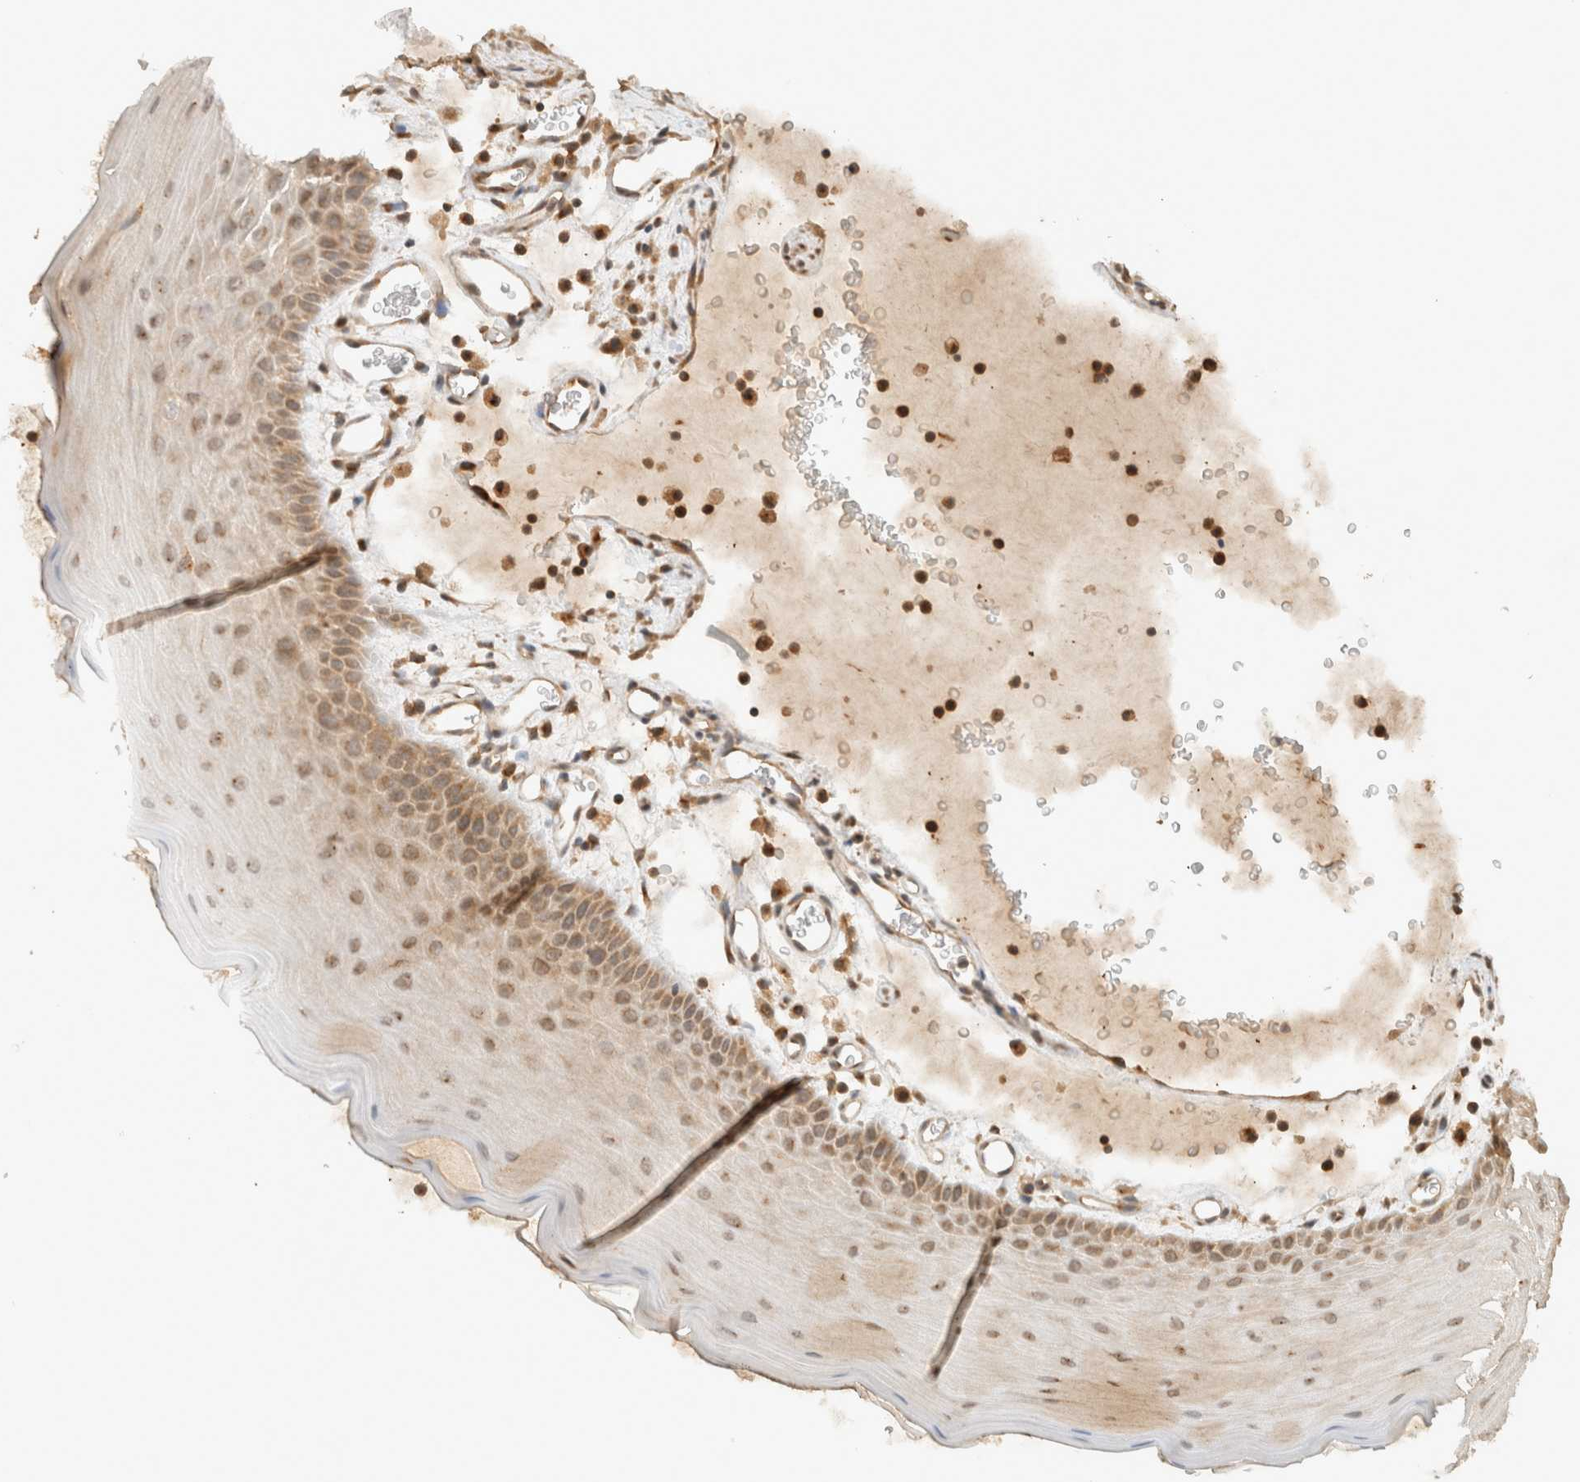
{"staining": {"intensity": "moderate", "quantity": ">75%", "location": "cytoplasmic/membranous,nuclear"}, "tissue": "oral mucosa", "cell_type": "Squamous epithelial cells", "image_type": "normal", "snomed": [{"axis": "morphology", "description": "Normal tissue, NOS"}, {"axis": "topography", "description": "Oral tissue"}], "caption": "An immunohistochemistry (IHC) histopathology image of benign tissue is shown. Protein staining in brown labels moderate cytoplasmic/membranous,nuclear positivity in oral mucosa within squamous epithelial cells. Using DAB (3,3'-diaminobenzidine) (brown) and hematoxylin (blue) stains, captured at high magnification using brightfield microscopy.", "gene": "ARFGEF2", "patient": {"sex": "male", "age": 13}}